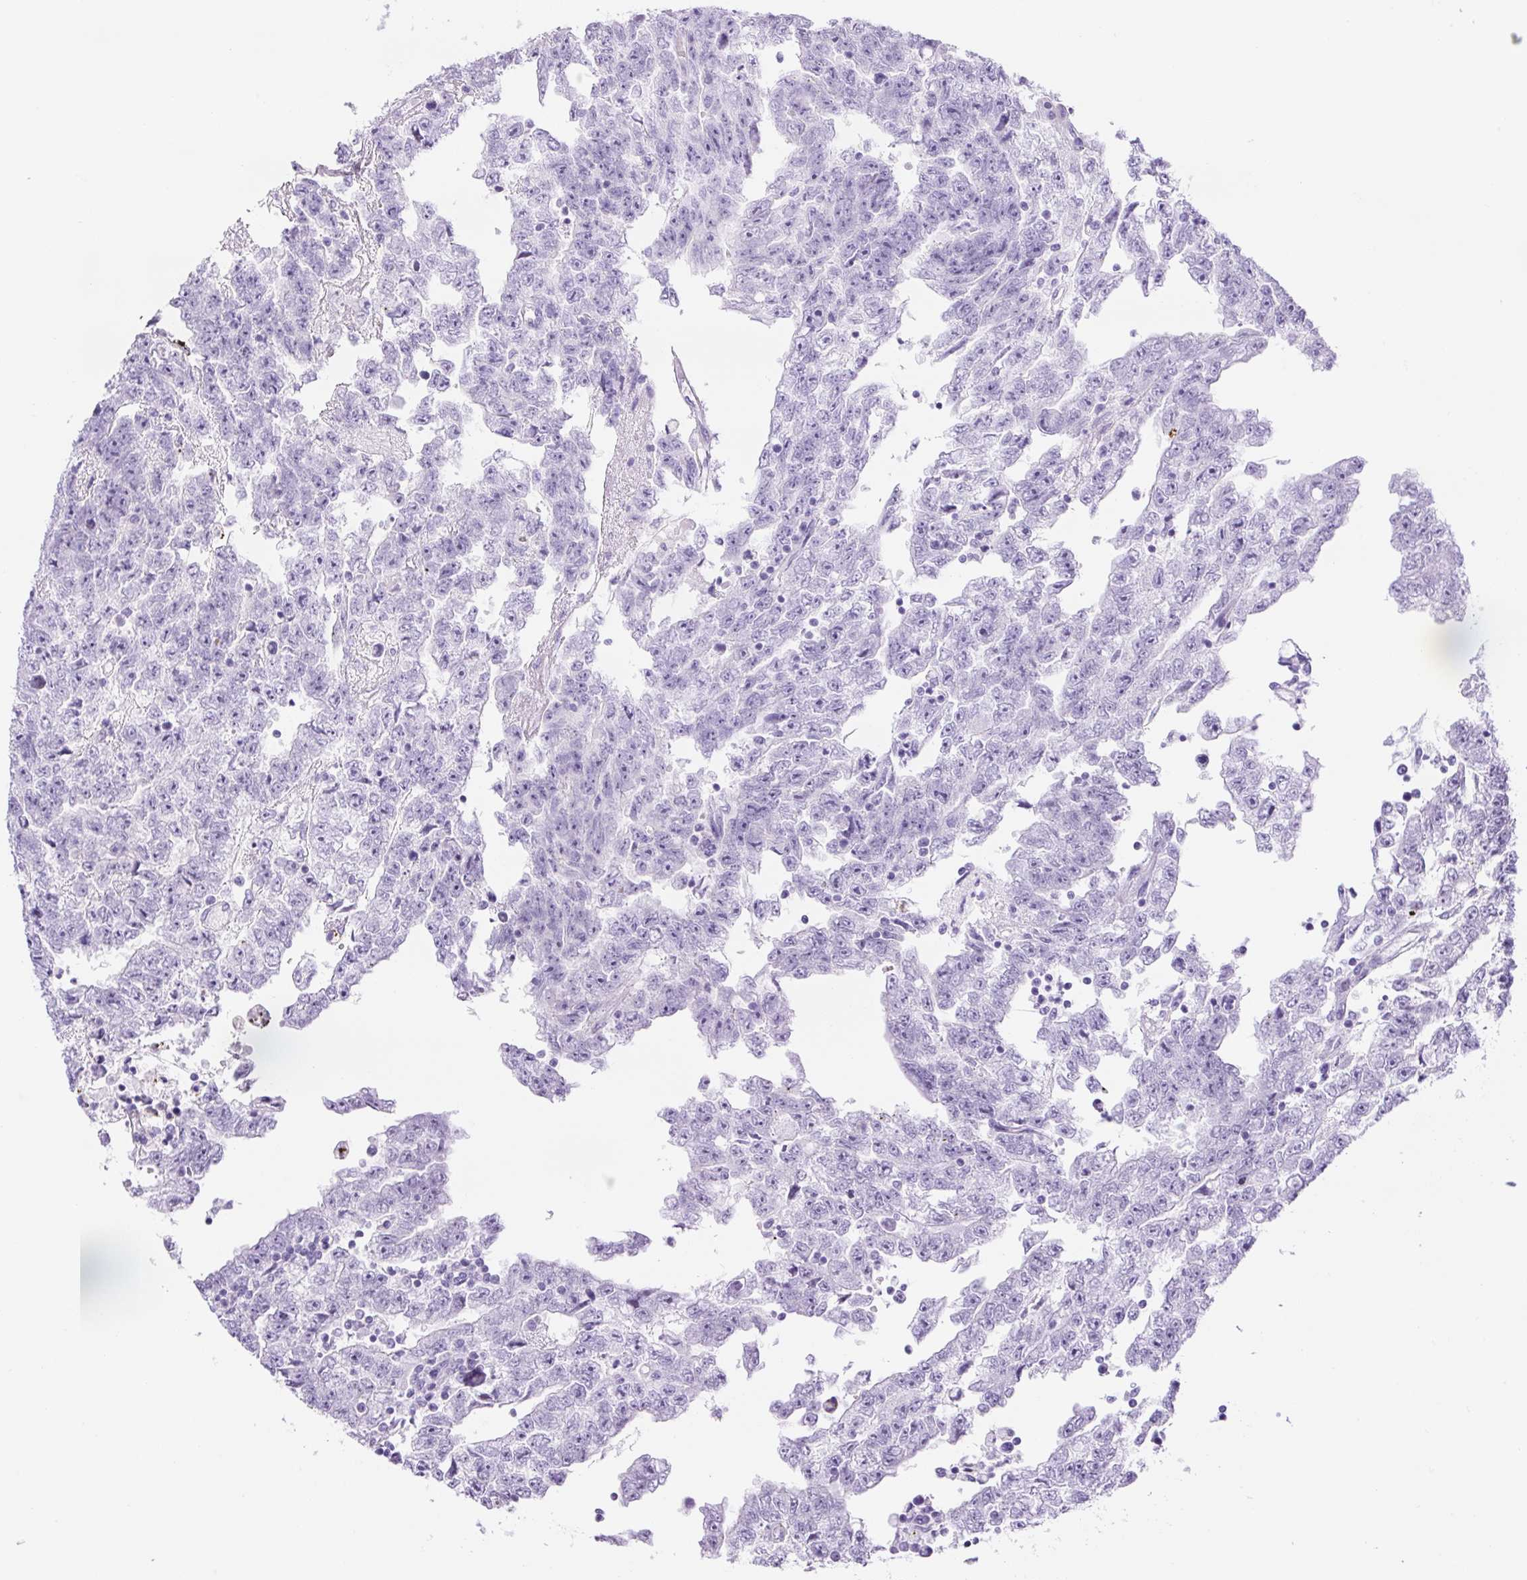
{"staining": {"intensity": "negative", "quantity": "none", "location": "none"}, "tissue": "testis cancer", "cell_type": "Tumor cells", "image_type": "cancer", "snomed": [{"axis": "morphology", "description": "Carcinoma, Embryonal, NOS"}, {"axis": "topography", "description": "Testis"}], "caption": "High power microscopy histopathology image of an immunohistochemistry image of testis cancer, revealing no significant positivity in tumor cells. (DAB IHC, high magnification).", "gene": "TMEM151B", "patient": {"sex": "male", "age": 25}}